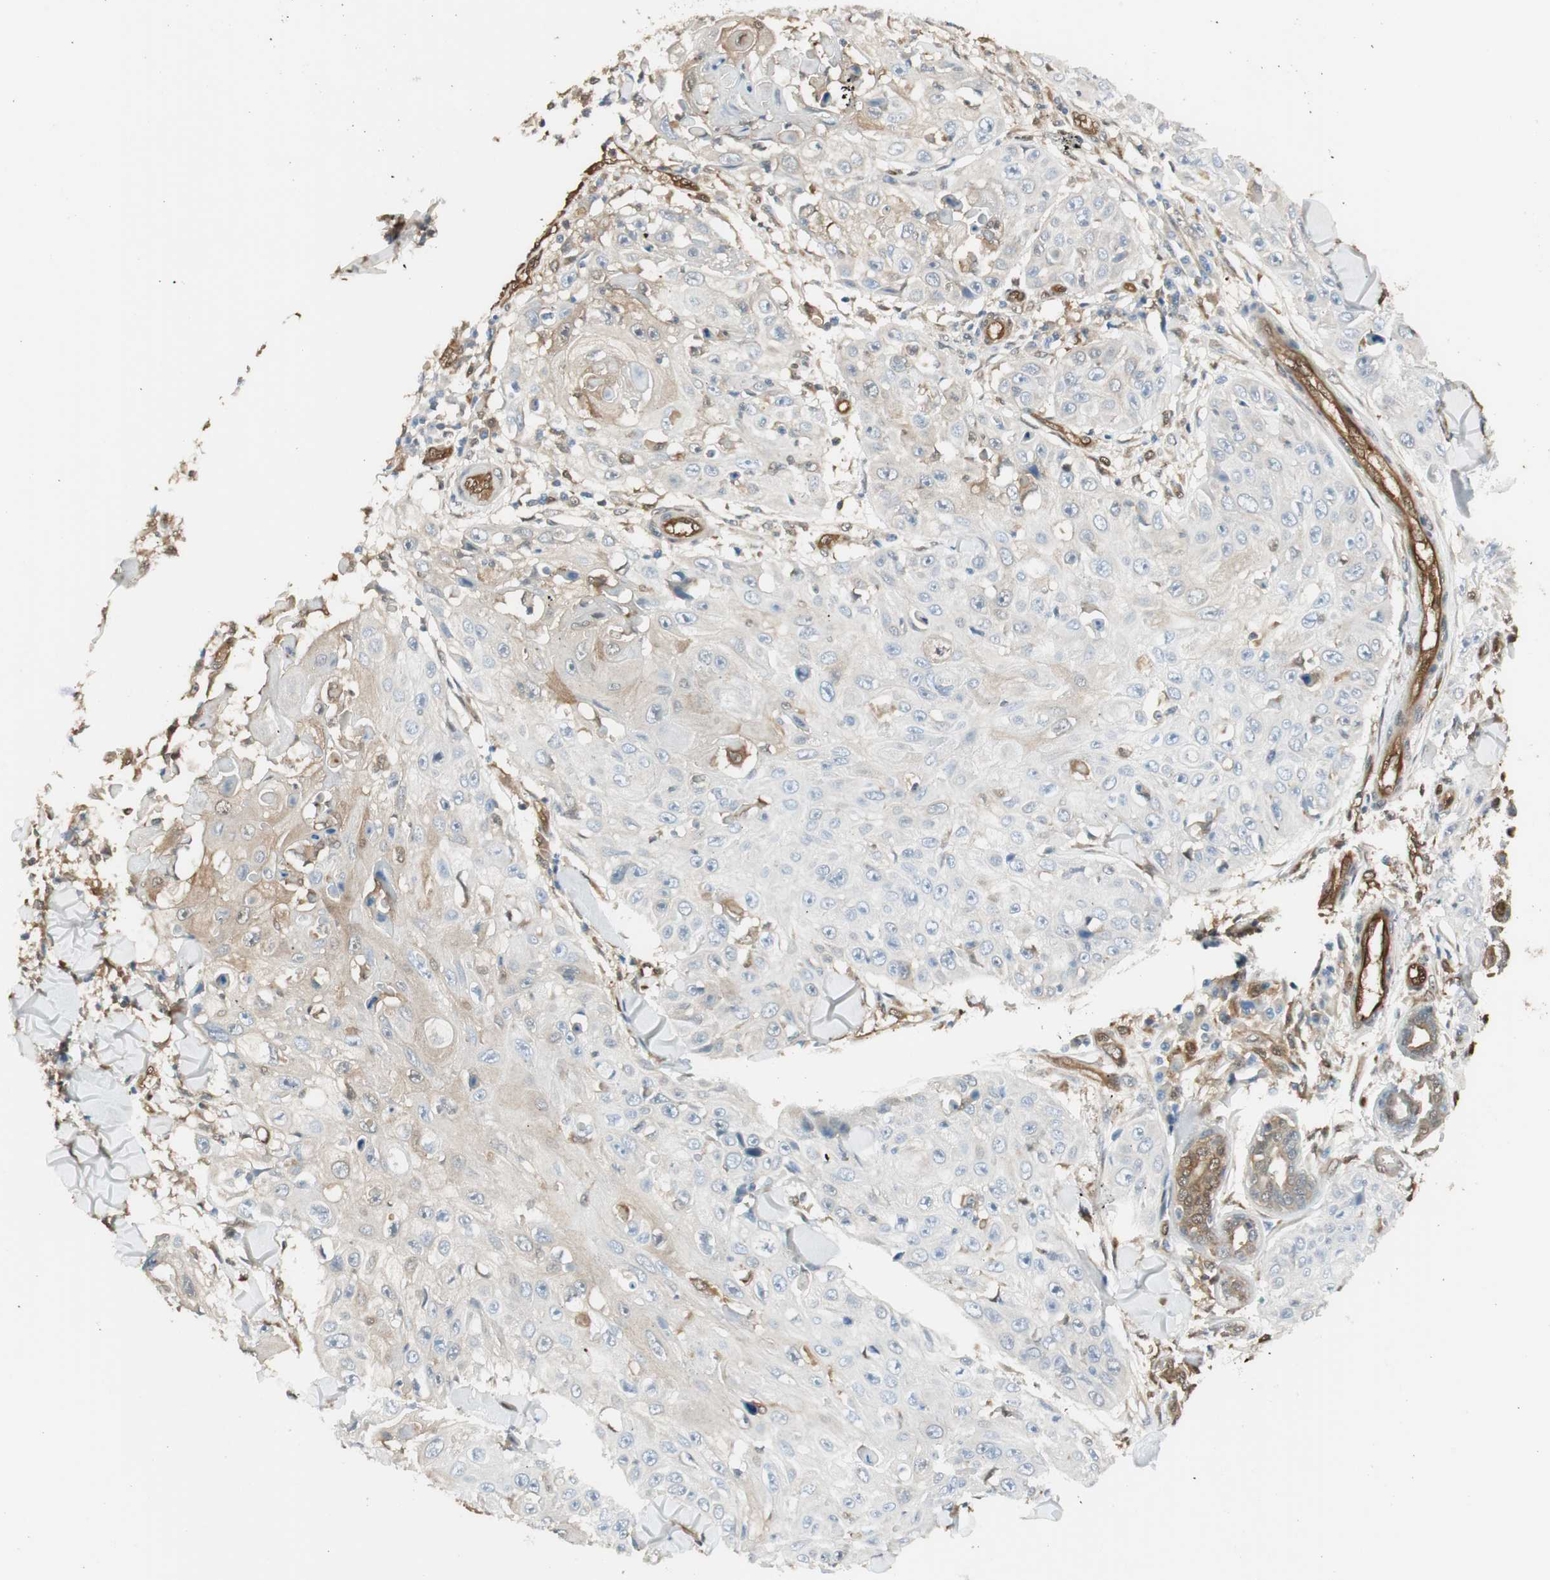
{"staining": {"intensity": "weak", "quantity": "<25%", "location": "cytoplasmic/membranous"}, "tissue": "skin cancer", "cell_type": "Tumor cells", "image_type": "cancer", "snomed": [{"axis": "morphology", "description": "Squamous cell carcinoma, NOS"}, {"axis": "topography", "description": "Skin"}], "caption": "Squamous cell carcinoma (skin) was stained to show a protein in brown. There is no significant positivity in tumor cells. (DAB immunohistochemistry visualized using brightfield microscopy, high magnification).", "gene": "SERPINB6", "patient": {"sex": "male", "age": 86}}